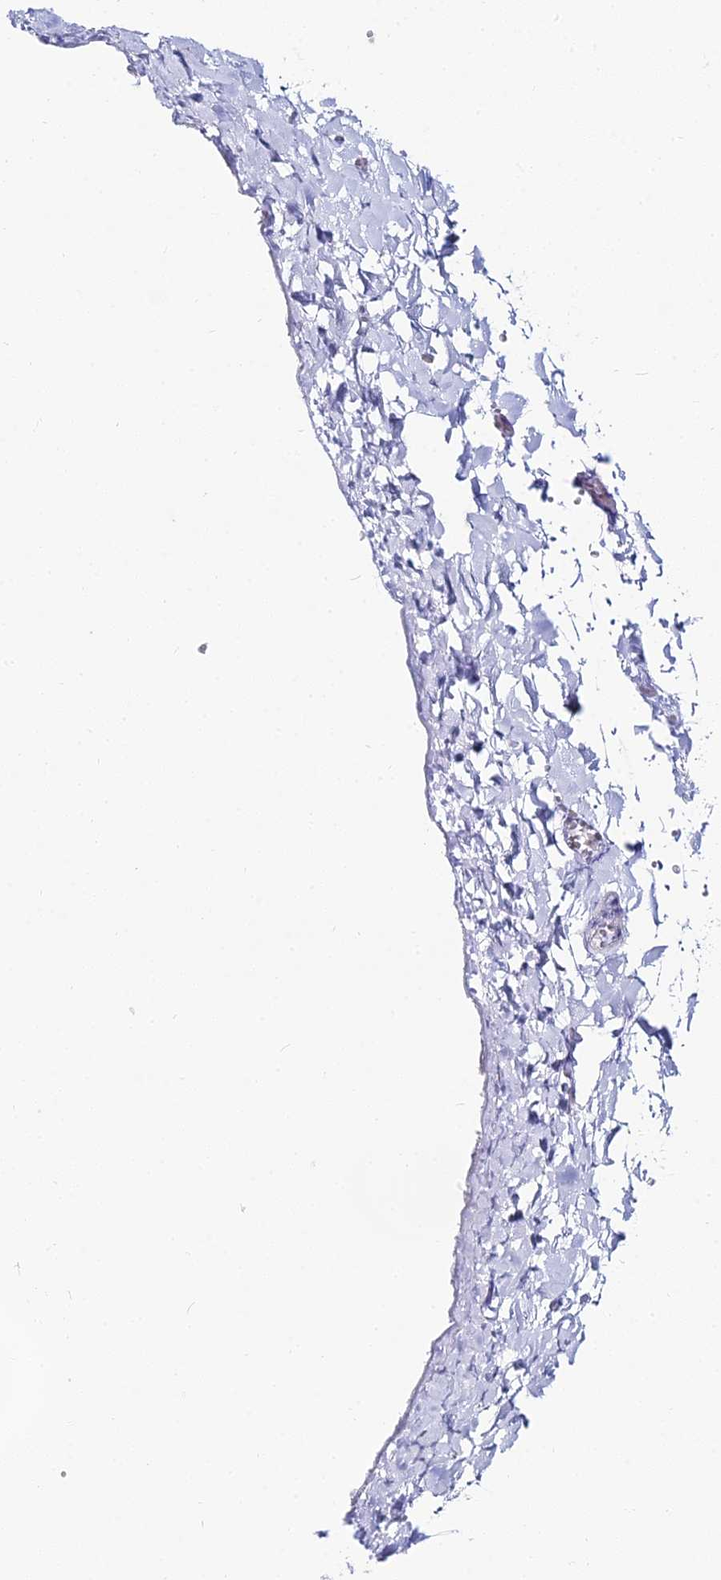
{"staining": {"intensity": "negative", "quantity": "none", "location": "none"}, "tissue": "adipose tissue", "cell_type": "Adipocytes", "image_type": "normal", "snomed": [{"axis": "morphology", "description": "Normal tissue, NOS"}, {"axis": "topography", "description": "Gallbladder"}, {"axis": "topography", "description": "Peripheral nerve tissue"}], "caption": "Immunohistochemical staining of unremarkable adipose tissue exhibits no significant expression in adipocytes.", "gene": "HSPA1L", "patient": {"sex": "male", "age": 38}}